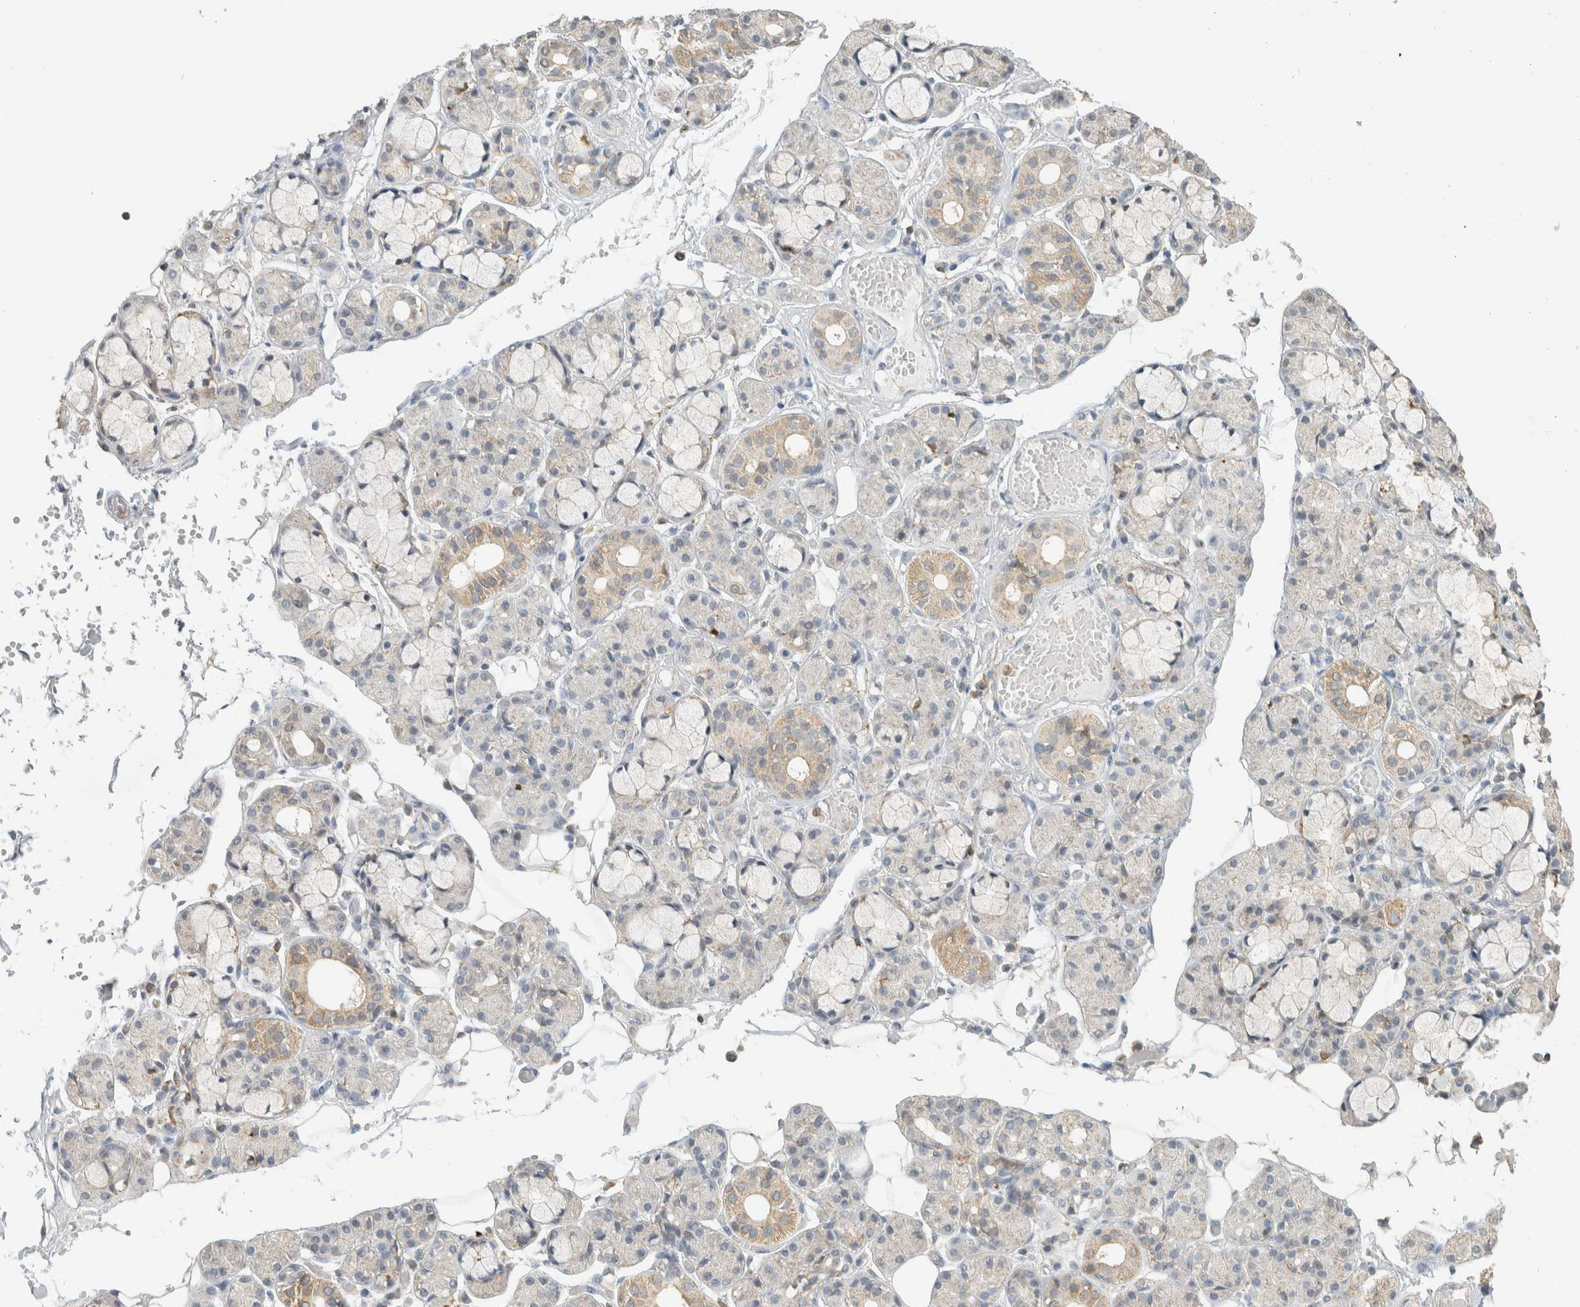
{"staining": {"intensity": "weak", "quantity": "<25%", "location": "cytoplasmic/membranous"}, "tissue": "salivary gland", "cell_type": "Glandular cells", "image_type": "normal", "snomed": [{"axis": "morphology", "description": "Normal tissue, NOS"}, {"axis": "topography", "description": "Salivary gland"}], "caption": "Immunohistochemistry of unremarkable salivary gland displays no expression in glandular cells. (Immunohistochemistry, brightfield microscopy, high magnification).", "gene": "CAPG", "patient": {"sex": "male", "age": 63}}